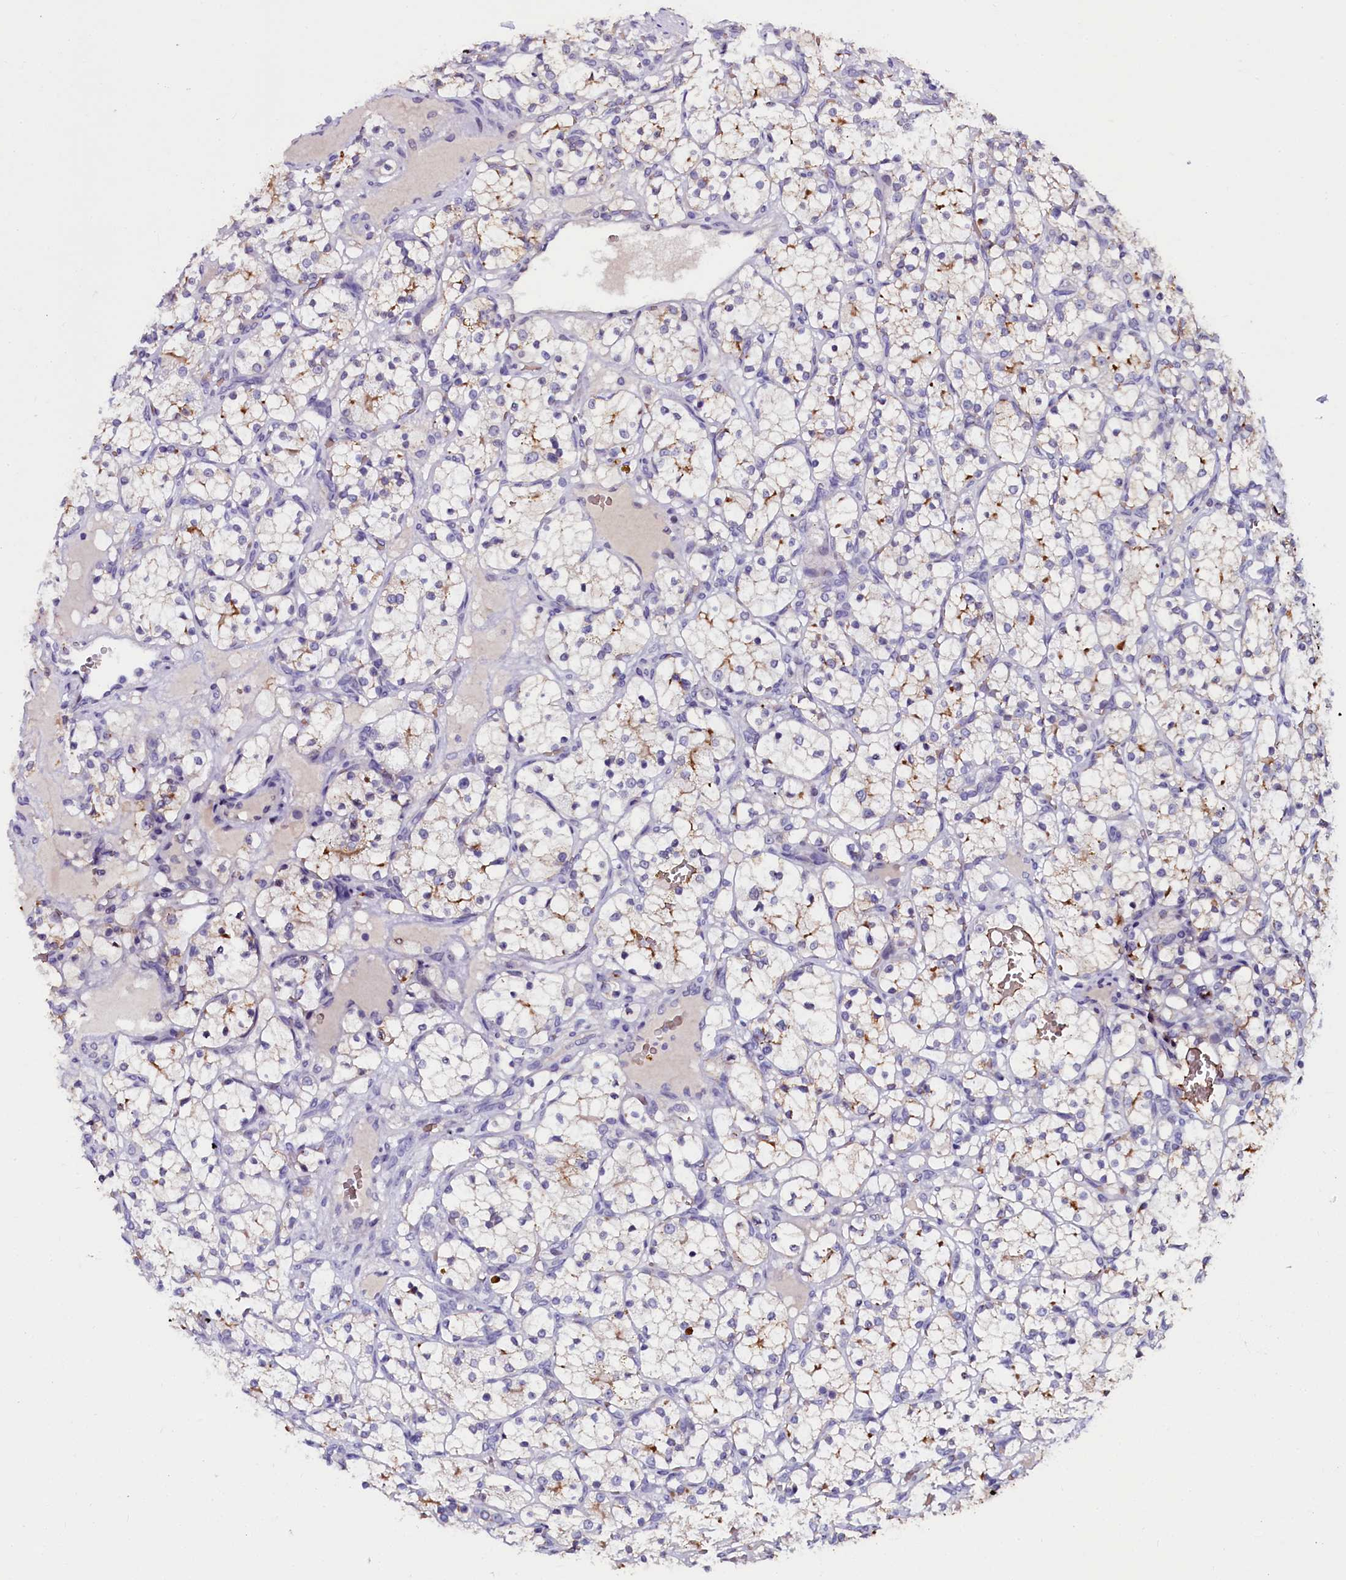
{"staining": {"intensity": "negative", "quantity": "none", "location": "none"}, "tissue": "renal cancer", "cell_type": "Tumor cells", "image_type": "cancer", "snomed": [{"axis": "morphology", "description": "Adenocarcinoma, NOS"}, {"axis": "topography", "description": "Kidney"}], "caption": "DAB (3,3'-diaminobenzidine) immunohistochemical staining of adenocarcinoma (renal) displays no significant positivity in tumor cells.", "gene": "CTDSPL2", "patient": {"sex": "female", "age": 69}}